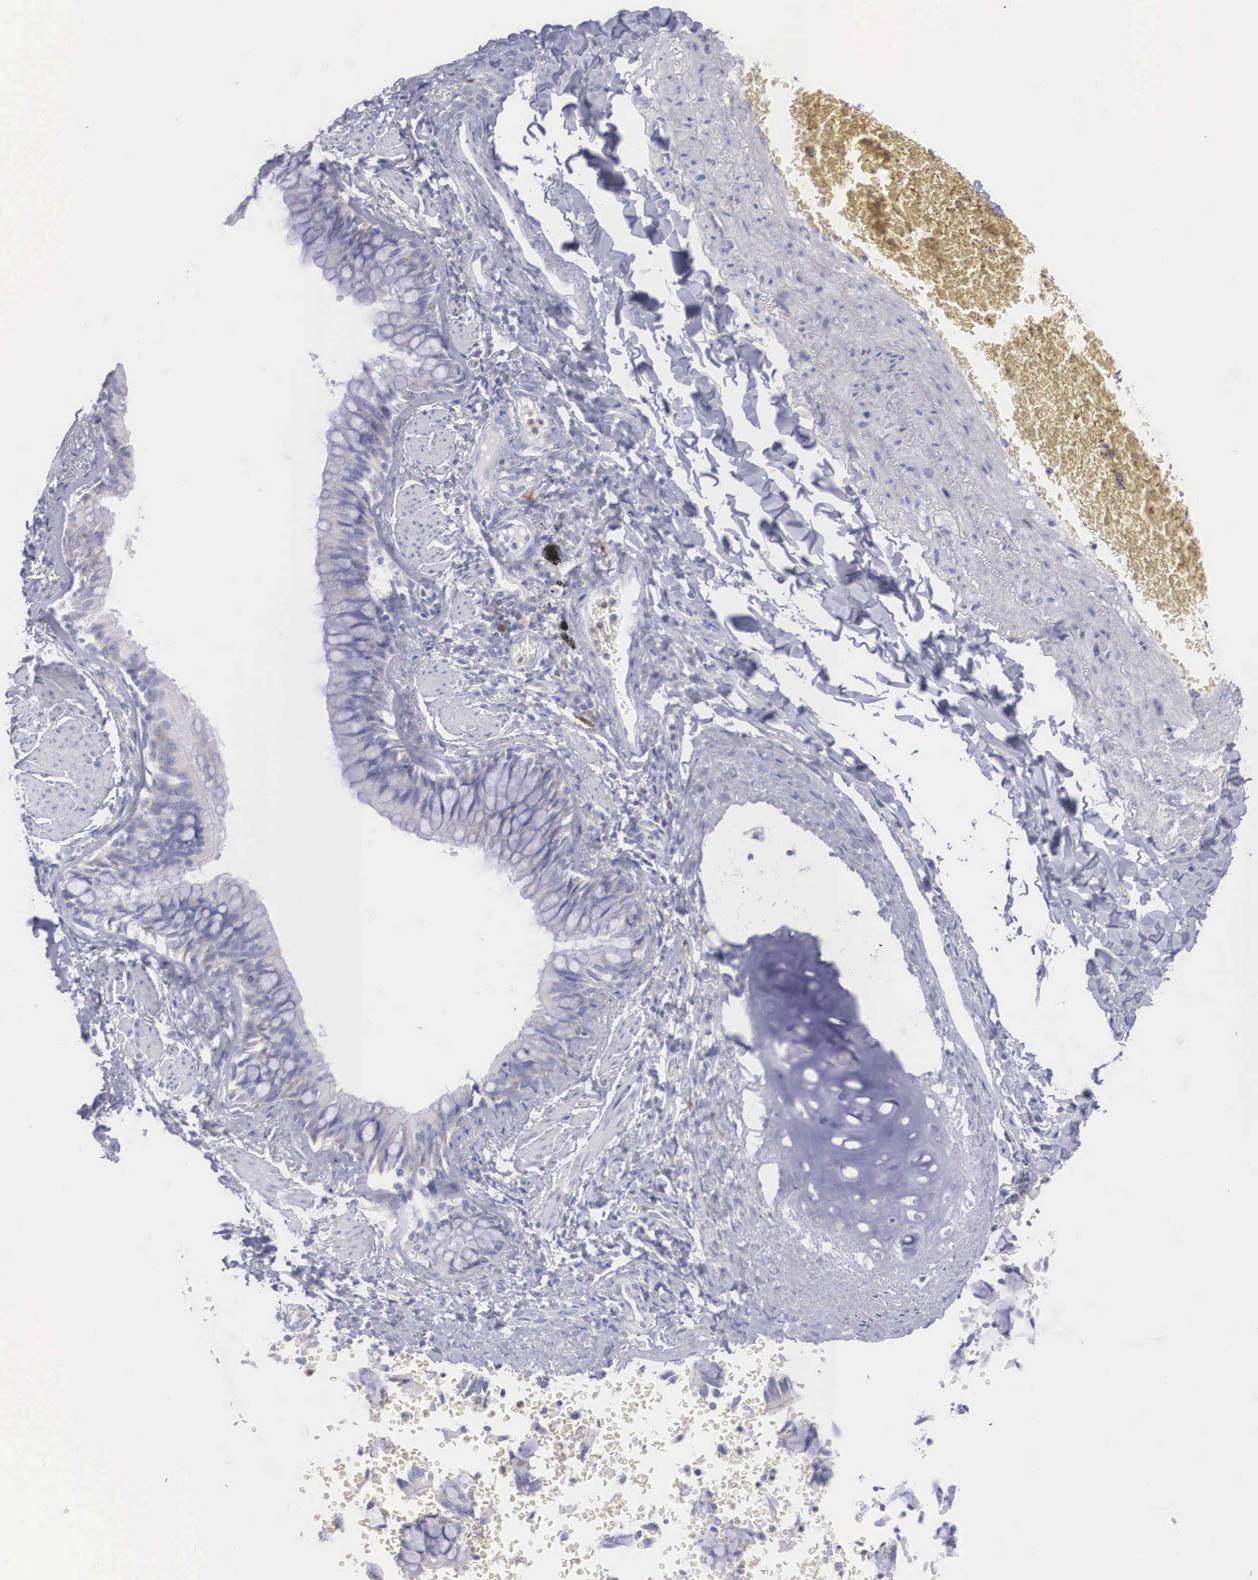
{"staining": {"intensity": "negative", "quantity": "none", "location": "none"}, "tissue": "bronchus", "cell_type": "Respiratory epithelial cells", "image_type": "normal", "snomed": [{"axis": "morphology", "description": "Normal tissue, NOS"}, {"axis": "topography", "description": "Lung"}], "caption": "Immunohistochemistry (IHC) image of unremarkable human bronchus stained for a protein (brown), which reveals no positivity in respiratory epithelial cells. (DAB (3,3'-diaminobenzidine) immunohistochemistry (IHC), high magnification).", "gene": "REPS2", "patient": {"sex": "male", "age": 54}}